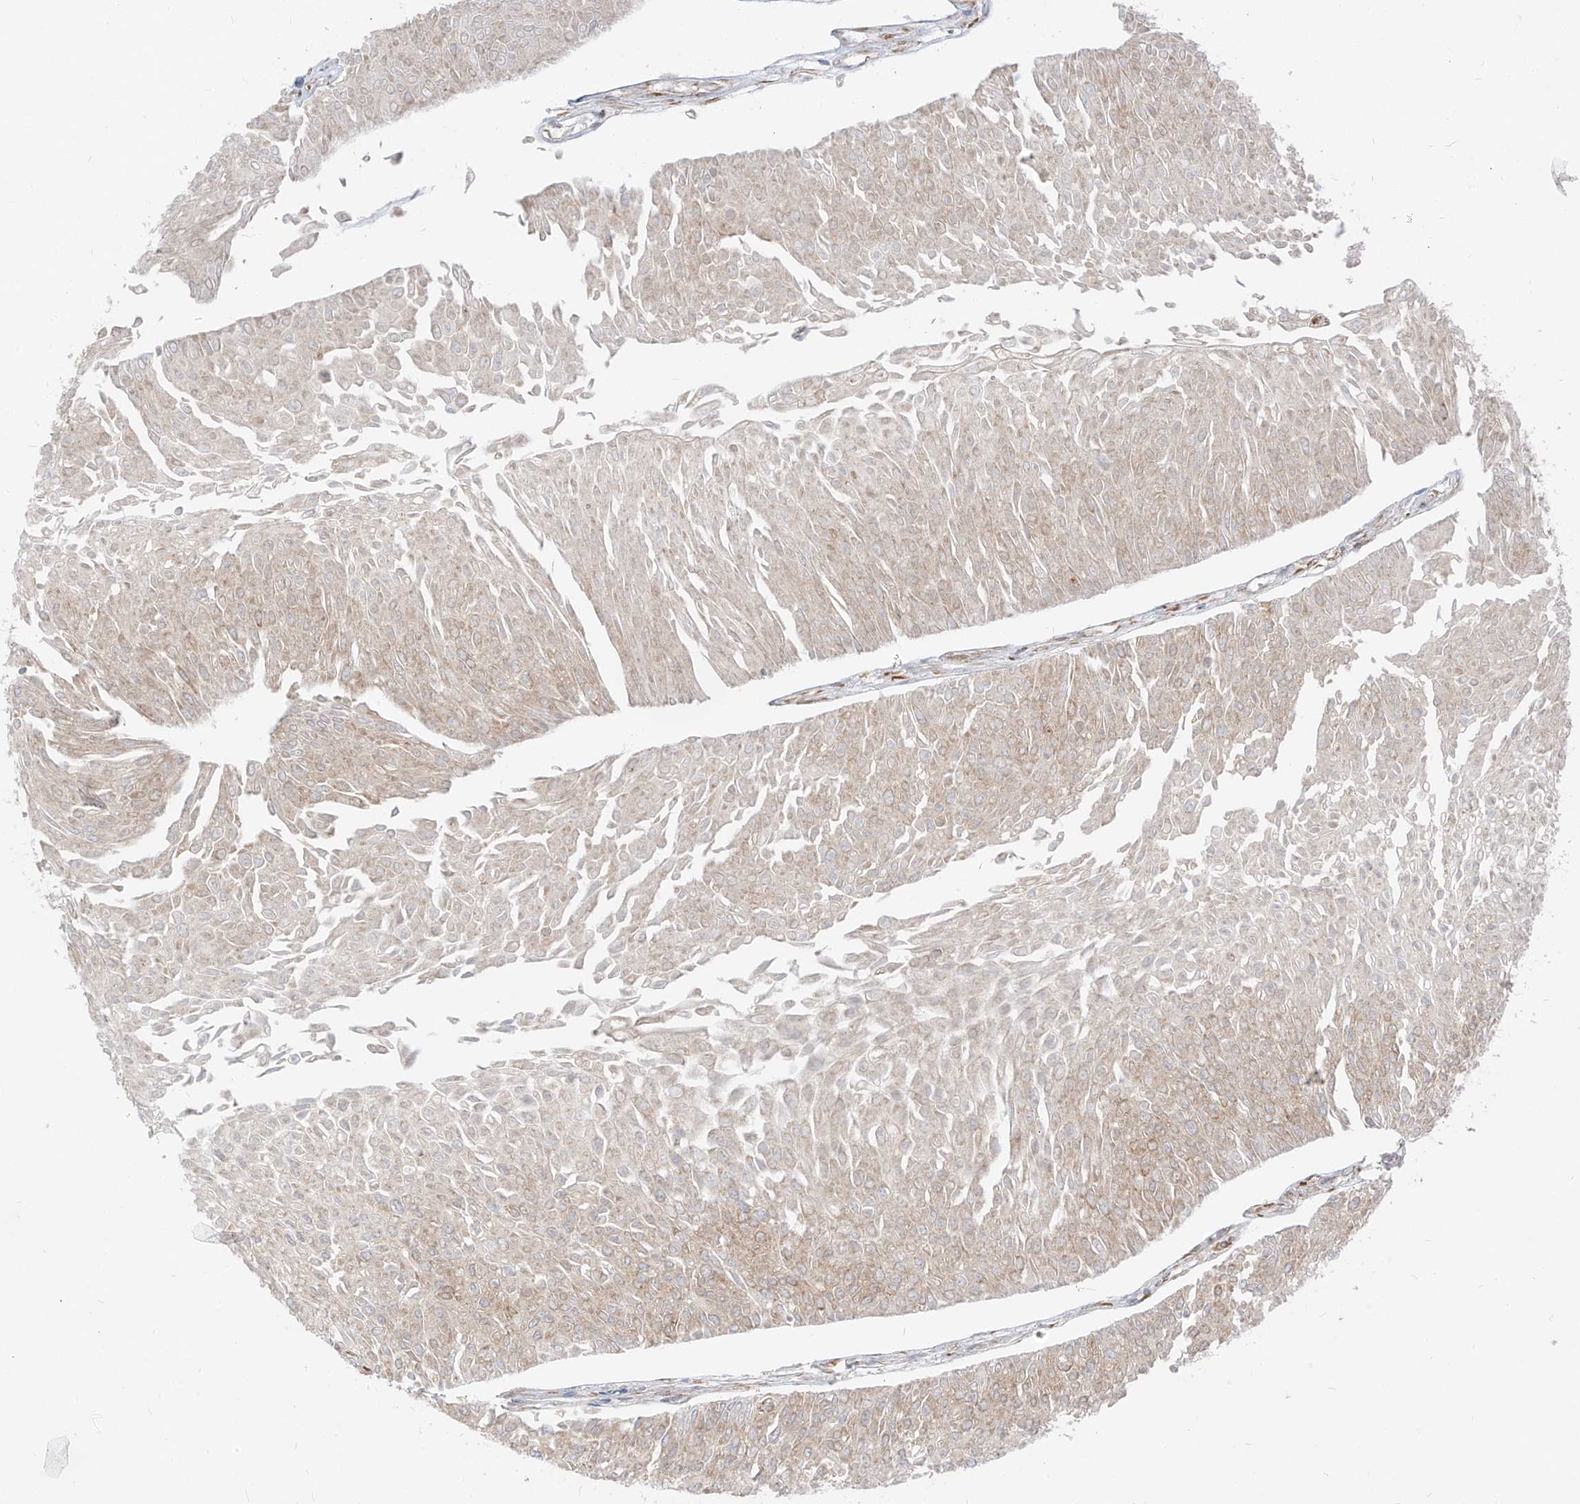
{"staining": {"intensity": "weak", "quantity": "25%-75%", "location": "cytoplasmic/membranous"}, "tissue": "urothelial cancer", "cell_type": "Tumor cells", "image_type": "cancer", "snomed": [{"axis": "morphology", "description": "Urothelial carcinoma, Low grade"}, {"axis": "topography", "description": "Urinary bladder"}], "caption": "High-magnification brightfield microscopy of low-grade urothelial carcinoma stained with DAB (brown) and counterstained with hematoxylin (blue). tumor cells exhibit weak cytoplasmic/membranous expression is appreciated in approximately25%-75% of cells.", "gene": "STT3A", "patient": {"sex": "male", "age": 67}}